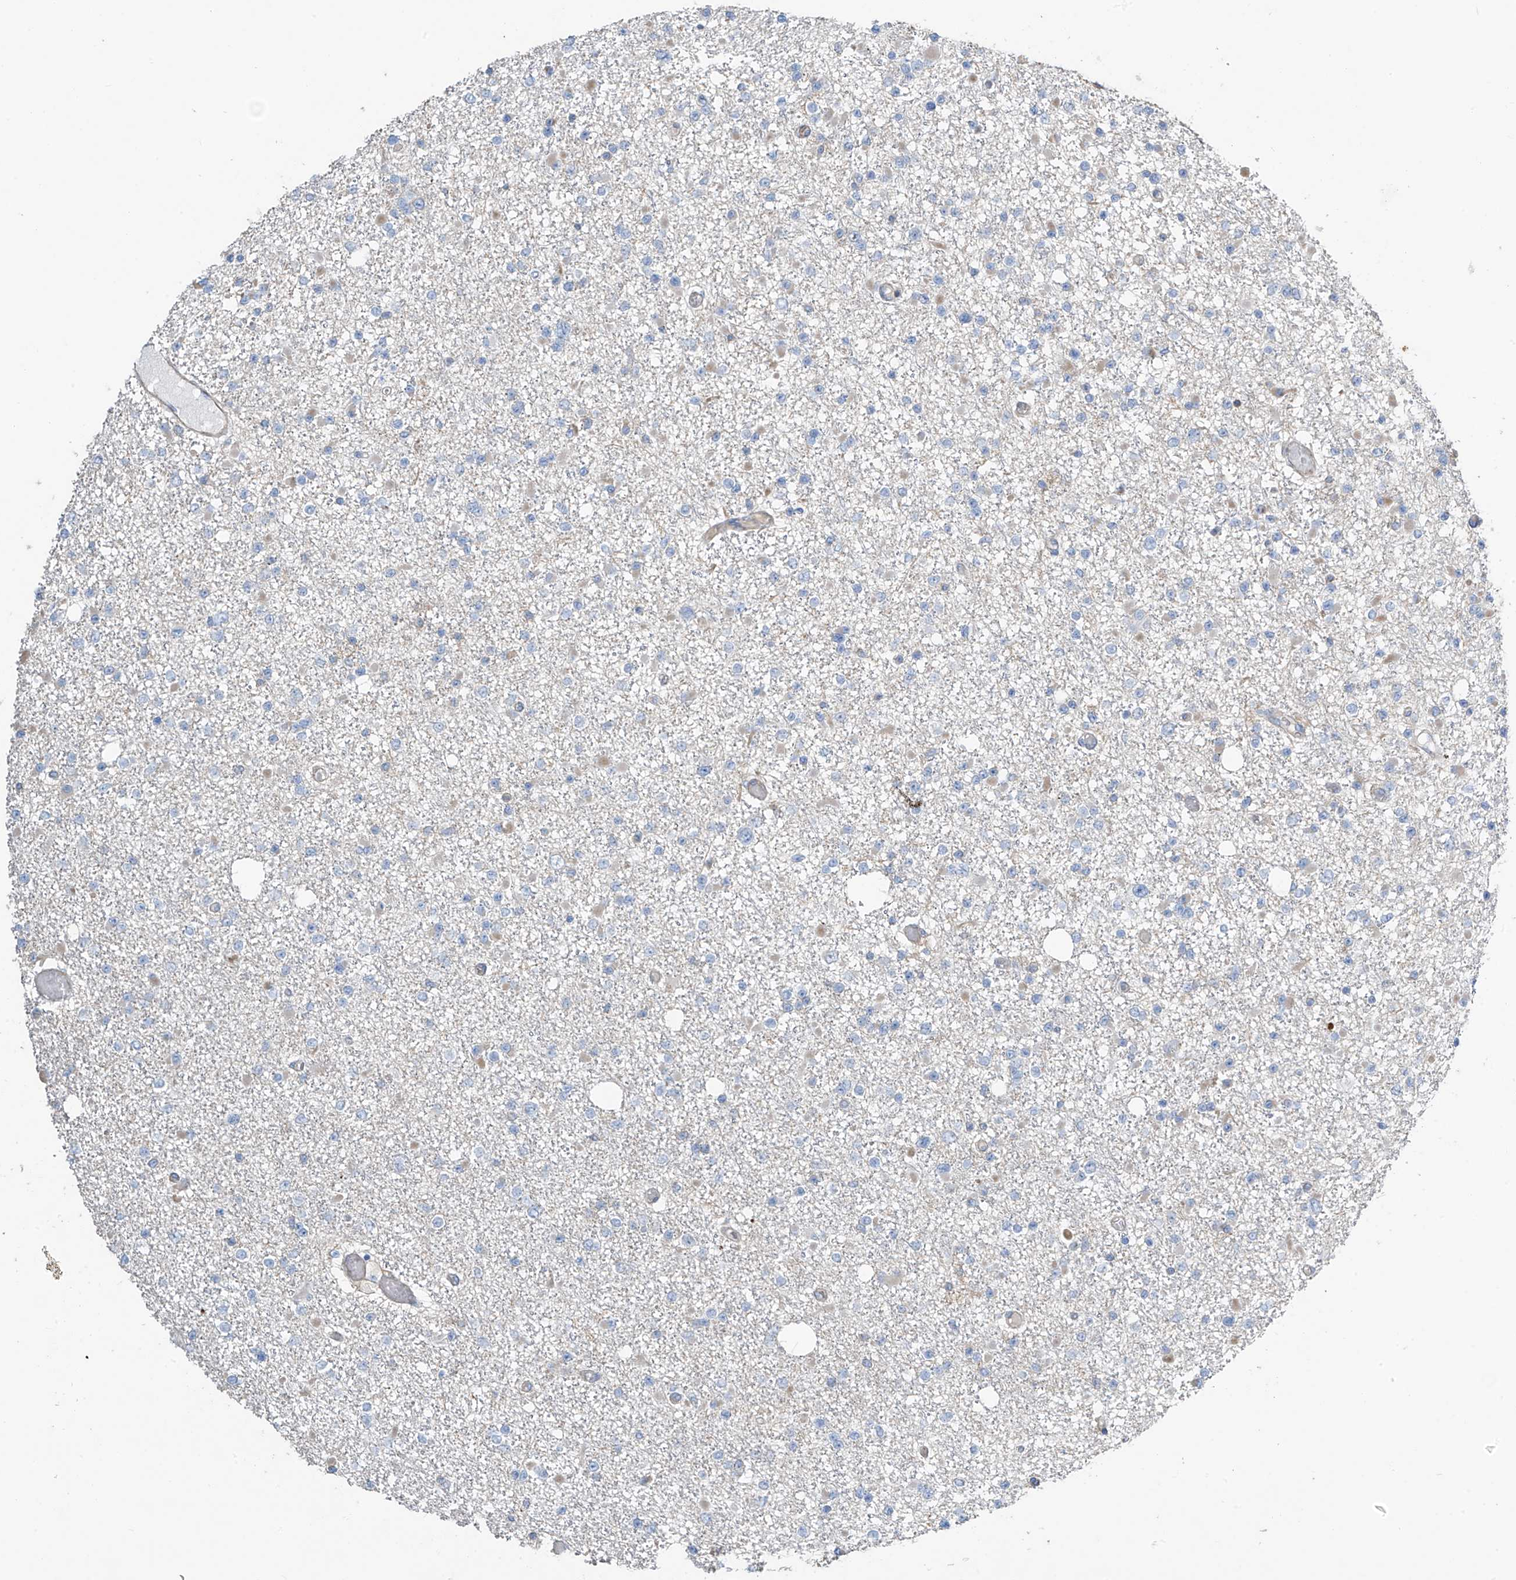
{"staining": {"intensity": "negative", "quantity": "none", "location": "none"}, "tissue": "glioma", "cell_type": "Tumor cells", "image_type": "cancer", "snomed": [{"axis": "morphology", "description": "Glioma, malignant, Low grade"}, {"axis": "topography", "description": "Brain"}], "caption": "Immunohistochemistry (IHC) micrograph of human low-grade glioma (malignant) stained for a protein (brown), which displays no staining in tumor cells. The staining is performed using DAB (3,3'-diaminobenzidine) brown chromogen with nuclei counter-stained in using hematoxylin.", "gene": "SLC1A5", "patient": {"sex": "female", "age": 22}}